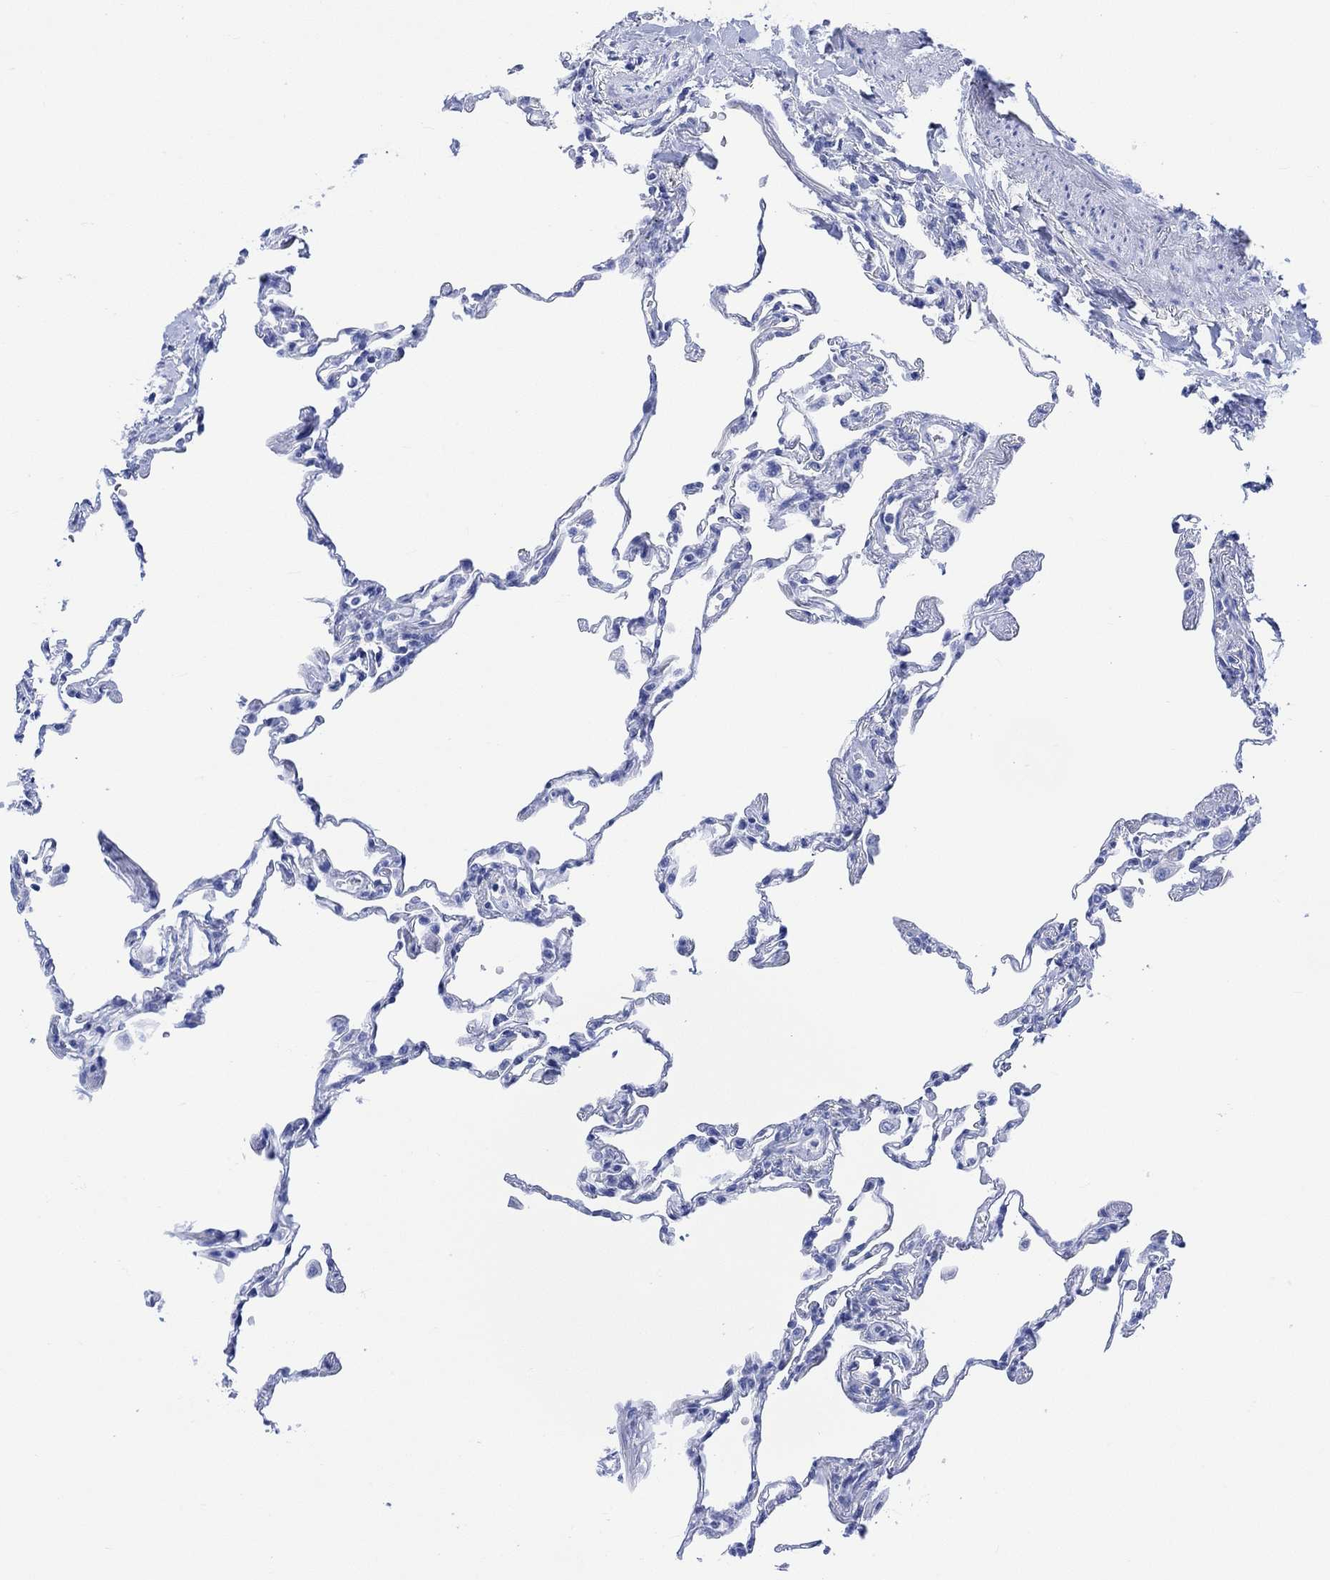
{"staining": {"intensity": "negative", "quantity": "none", "location": "none"}, "tissue": "lung", "cell_type": "Alveolar cells", "image_type": "normal", "snomed": [{"axis": "morphology", "description": "Normal tissue, NOS"}, {"axis": "topography", "description": "Lung"}], "caption": "High power microscopy photomicrograph of an immunohistochemistry micrograph of benign lung, revealing no significant staining in alveolar cells.", "gene": "CELF4", "patient": {"sex": "female", "age": 57}}